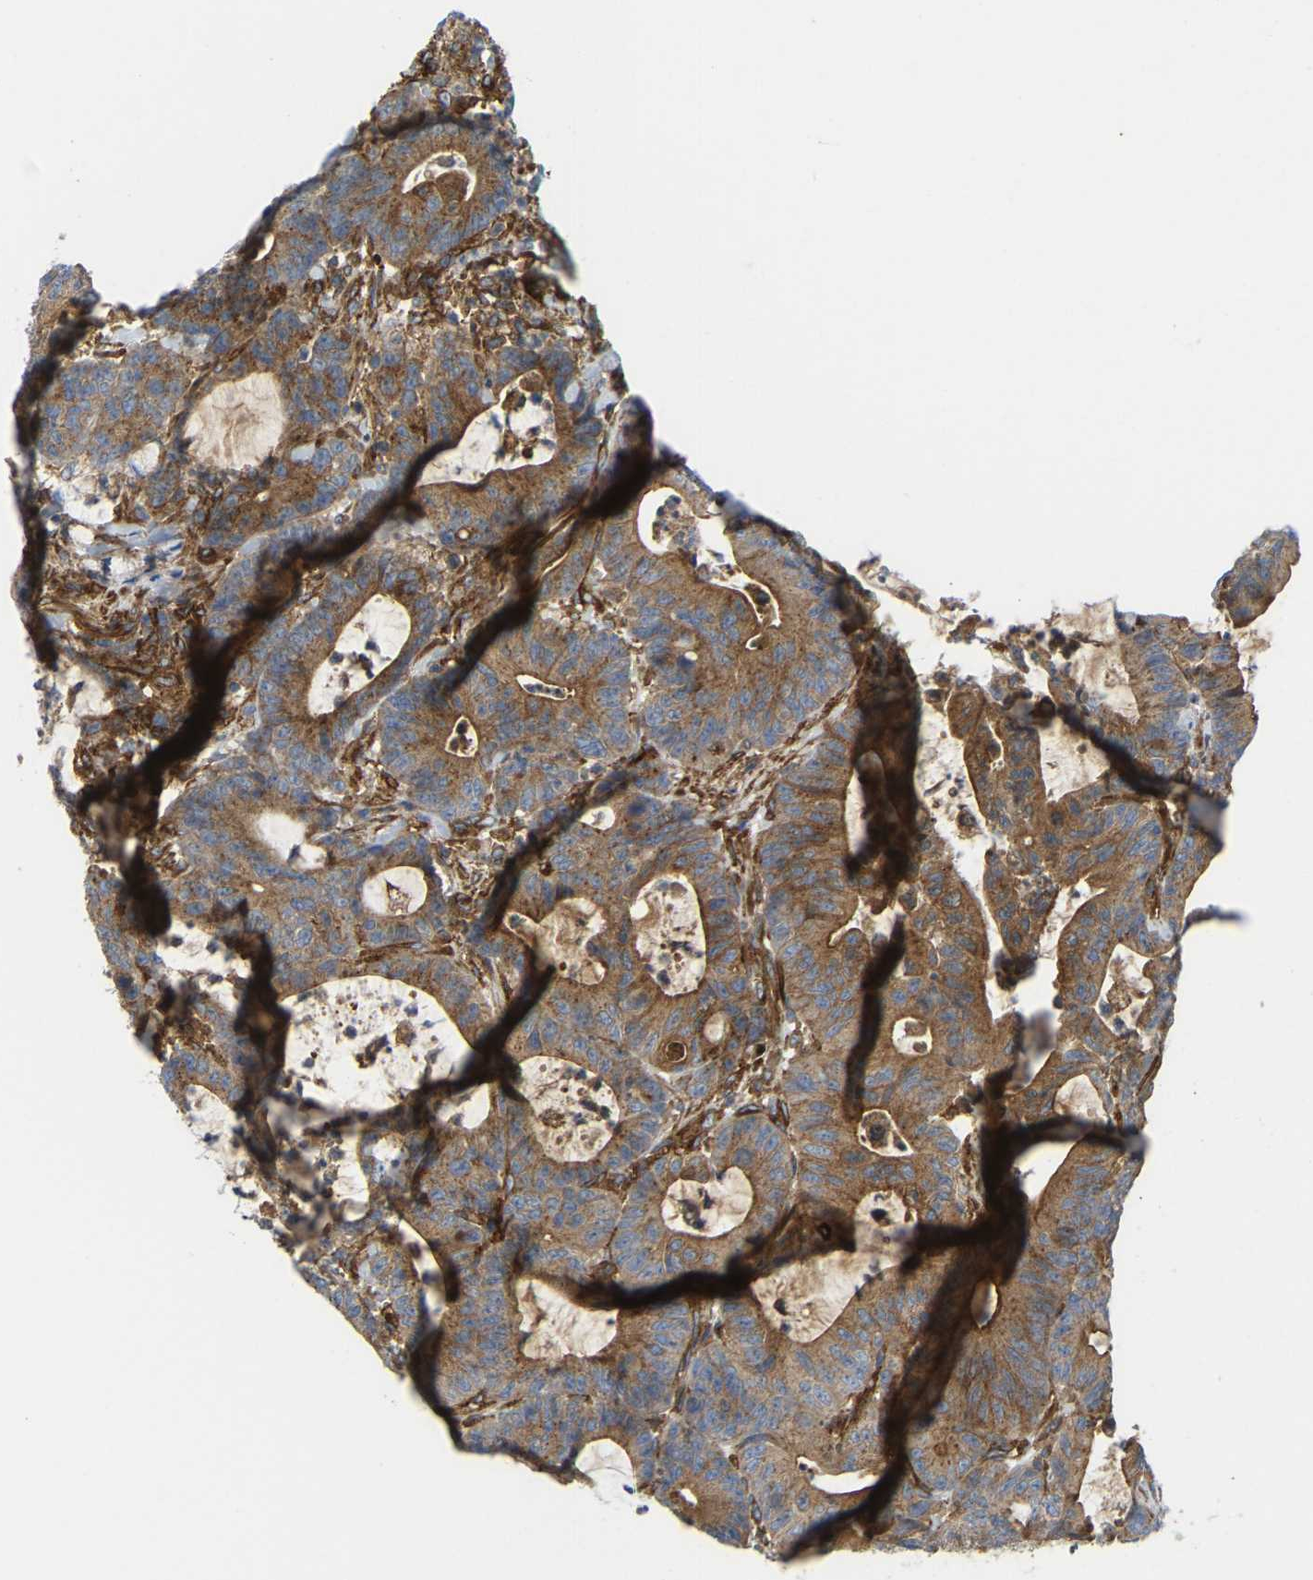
{"staining": {"intensity": "moderate", "quantity": ">75%", "location": "cytoplasmic/membranous"}, "tissue": "colorectal cancer", "cell_type": "Tumor cells", "image_type": "cancer", "snomed": [{"axis": "morphology", "description": "Adenocarcinoma, NOS"}, {"axis": "topography", "description": "Colon"}], "caption": "Approximately >75% of tumor cells in colorectal cancer (adenocarcinoma) show moderate cytoplasmic/membranous protein expression as visualized by brown immunohistochemical staining.", "gene": "PICALM", "patient": {"sex": "female", "age": 84}}